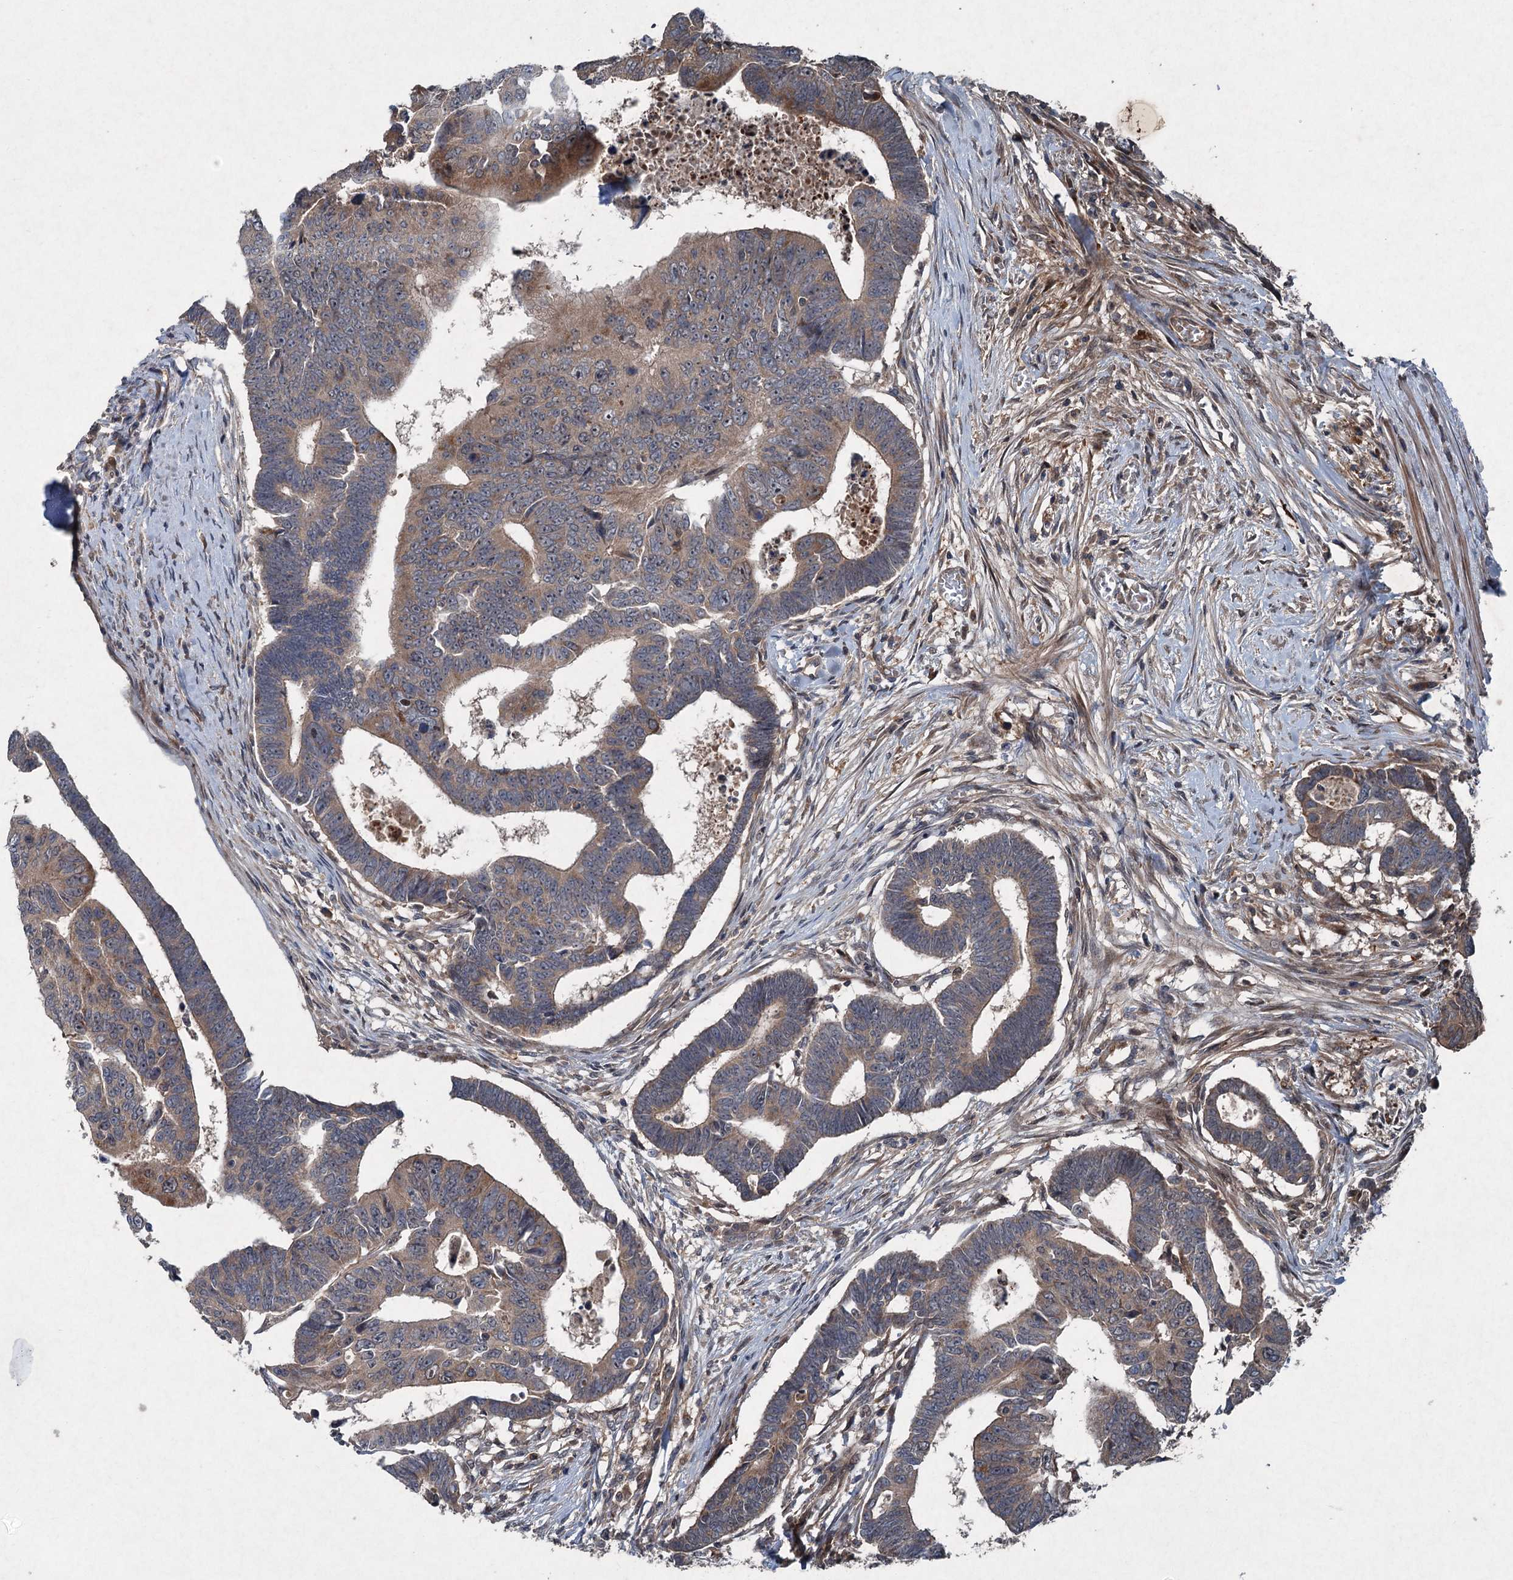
{"staining": {"intensity": "moderate", "quantity": "25%-75%", "location": "cytoplasmic/membranous"}, "tissue": "colorectal cancer", "cell_type": "Tumor cells", "image_type": "cancer", "snomed": [{"axis": "morphology", "description": "Adenocarcinoma, NOS"}, {"axis": "topography", "description": "Rectum"}], "caption": "The photomicrograph displays staining of colorectal cancer, revealing moderate cytoplasmic/membranous protein expression (brown color) within tumor cells. The protein of interest is shown in brown color, while the nuclei are stained blue.", "gene": "ALAS1", "patient": {"sex": "female", "age": 65}}